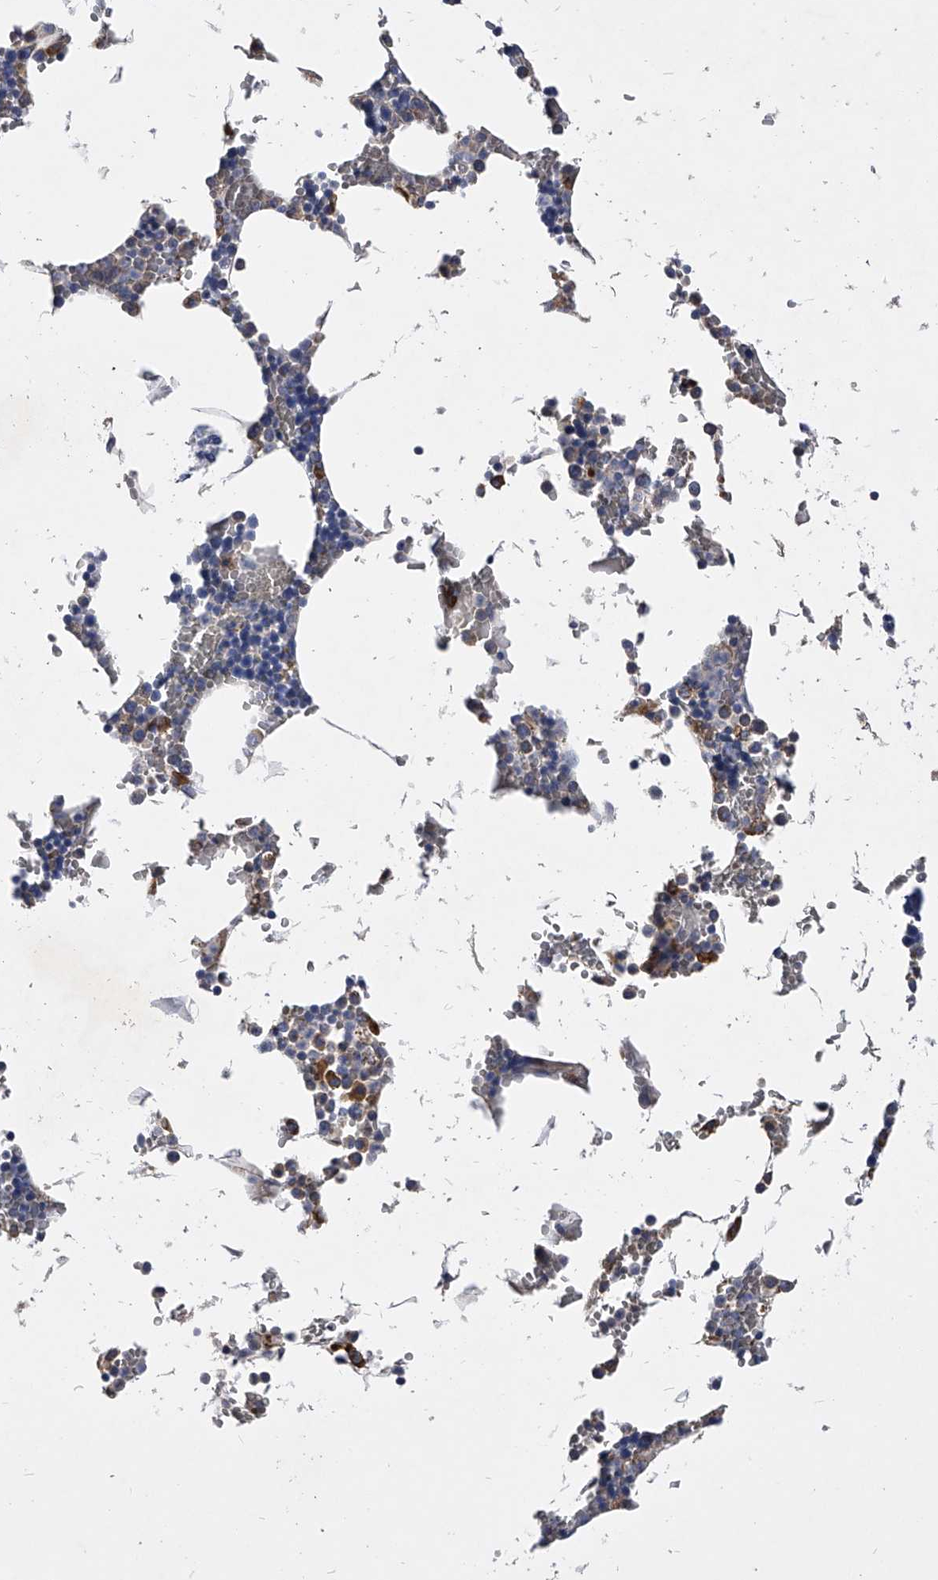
{"staining": {"intensity": "moderate", "quantity": "<25%", "location": "cytoplasmic/membranous"}, "tissue": "bone marrow", "cell_type": "Hematopoietic cells", "image_type": "normal", "snomed": [{"axis": "morphology", "description": "Normal tissue, NOS"}, {"axis": "topography", "description": "Bone marrow"}], "caption": "Immunohistochemical staining of benign human bone marrow demonstrates low levels of moderate cytoplasmic/membranous positivity in about <25% of hematopoietic cells. (IHC, brightfield microscopy, high magnification).", "gene": "CCR4", "patient": {"sex": "male", "age": 70}}